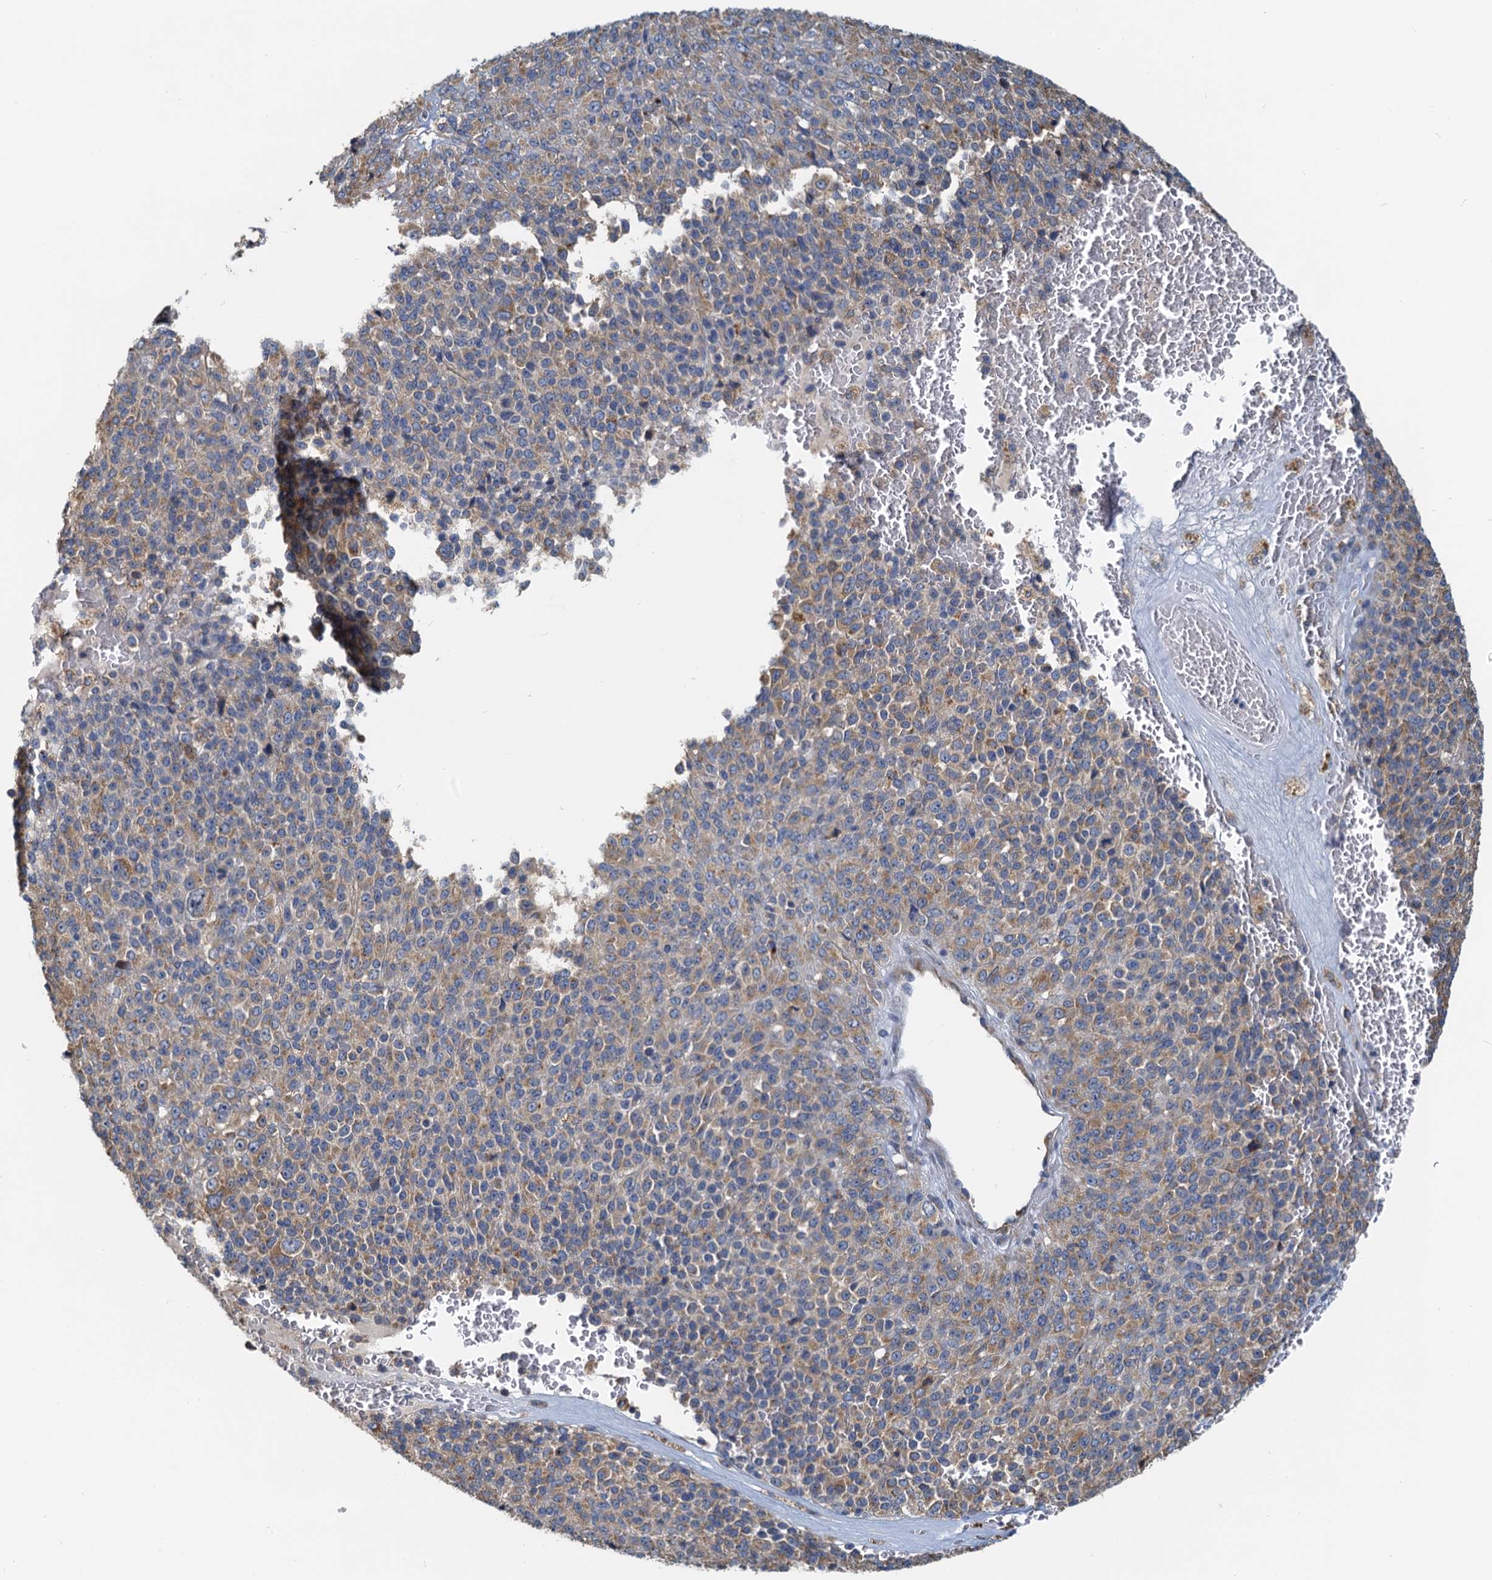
{"staining": {"intensity": "weak", "quantity": "25%-75%", "location": "cytoplasmic/membranous"}, "tissue": "melanoma", "cell_type": "Tumor cells", "image_type": "cancer", "snomed": [{"axis": "morphology", "description": "Malignant melanoma, Metastatic site"}, {"axis": "topography", "description": "Brain"}], "caption": "DAB (3,3'-diaminobenzidine) immunohistochemical staining of melanoma shows weak cytoplasmic/membranous protein expression in about 25%-75% of tumor cells. (DAB = brown stain, brightfield microscopy at high magnification).", "gene": "NKAPD1", "patient": {"sex": "female", "age": 56}}